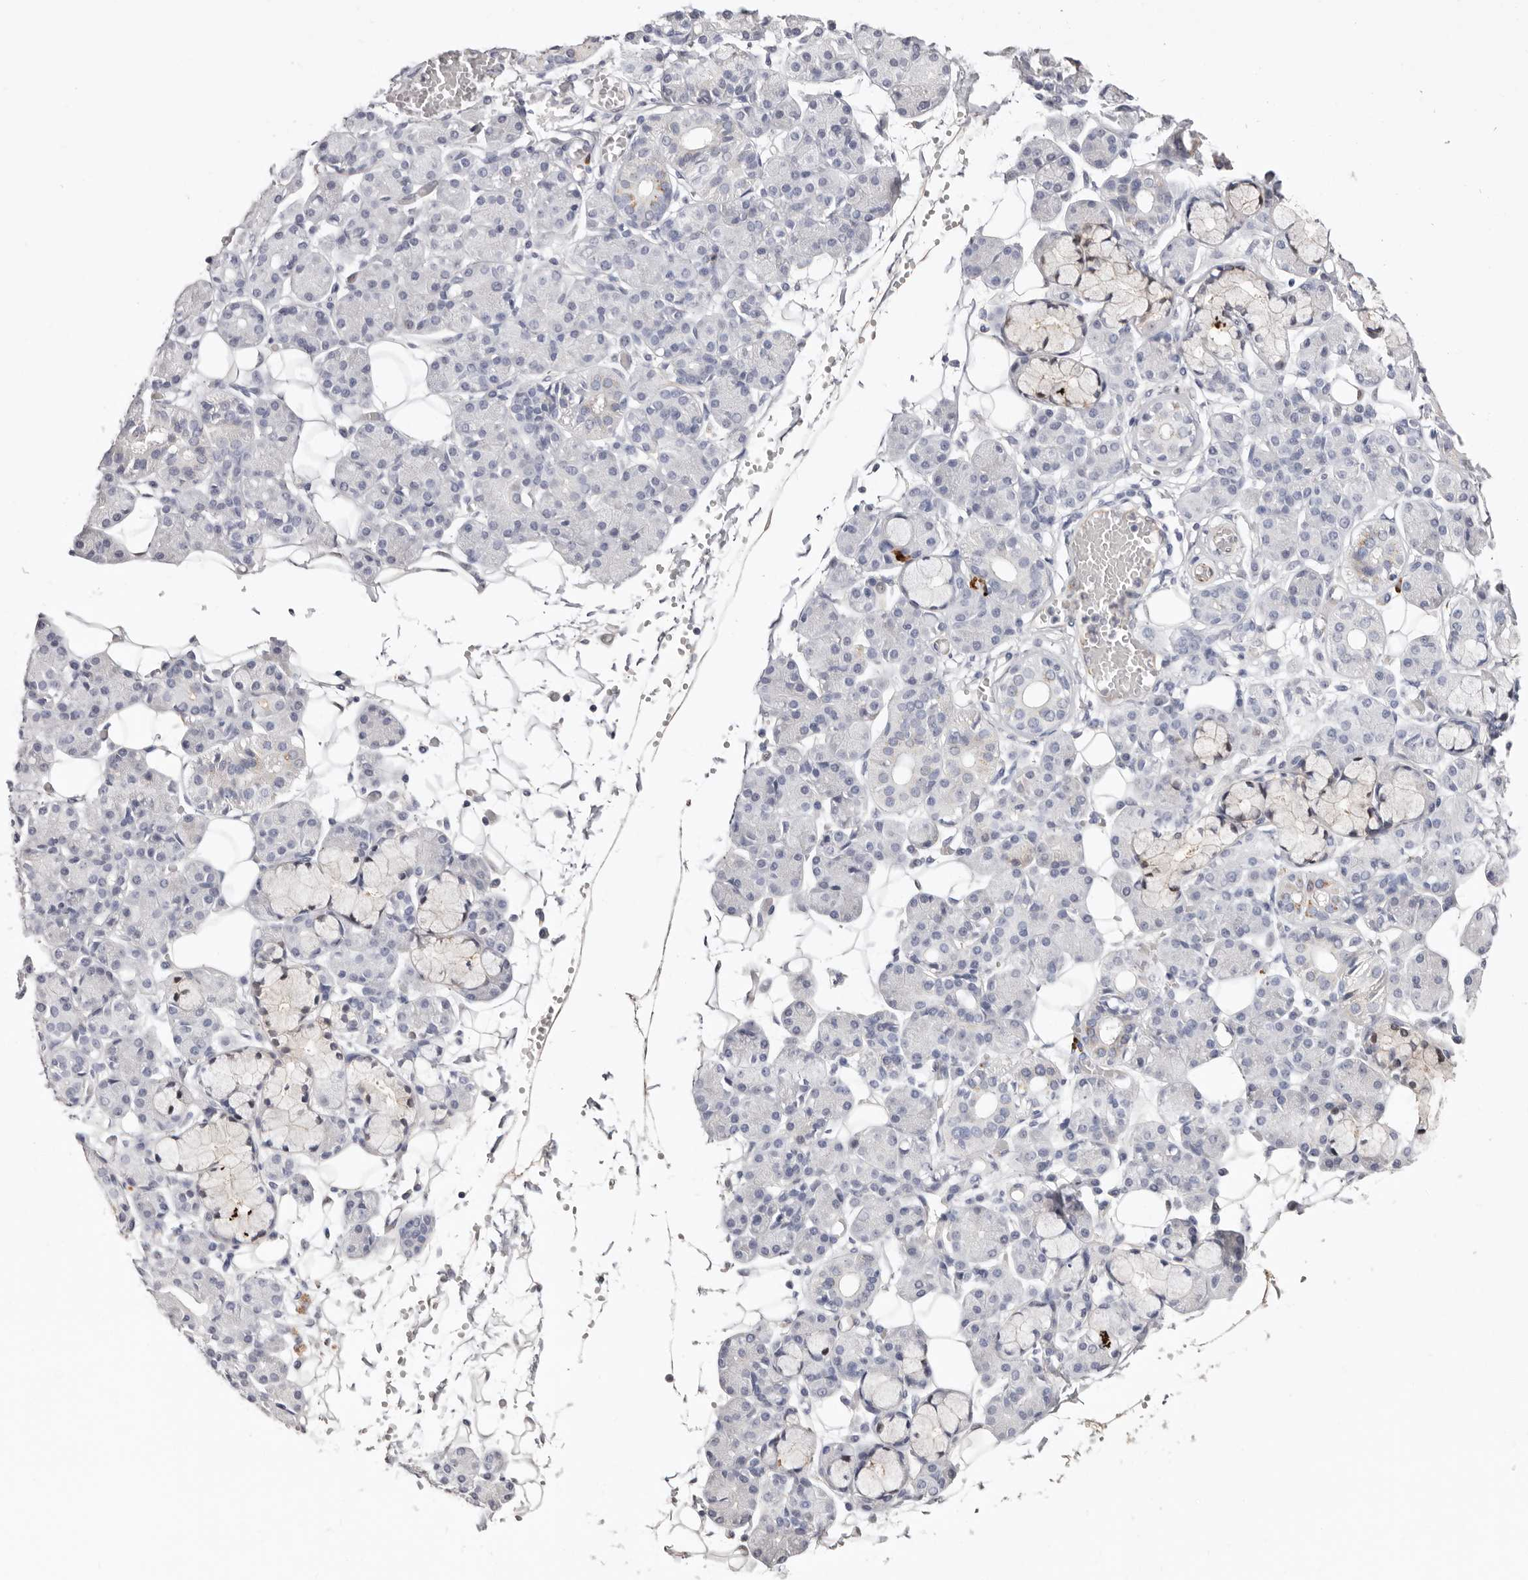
{"staining": {"intensity": "negative", "quantity": "none", "location": "none"}, "tissue": "salivary gland", "cell_type": "Glandular cells", "image_type": "normal", "snomed": [{"axis": "morphology", "description": "Normal tissue, NOS"}, {"axis": "topography", "description": "Salivary gland"}], "caption": "DAB immunohistochemical staining of benign salivary gland demonstrates no significant positivity in glandular cells. (Stains: DAB (3,3'-diaminobenzidine) immunohistochemistry with hematoxylin counter stain, Microscopy: brightfield microscopy at high magnification).", "gene": "PKDCC", "patient": {"sex": "male", "age": 63}}